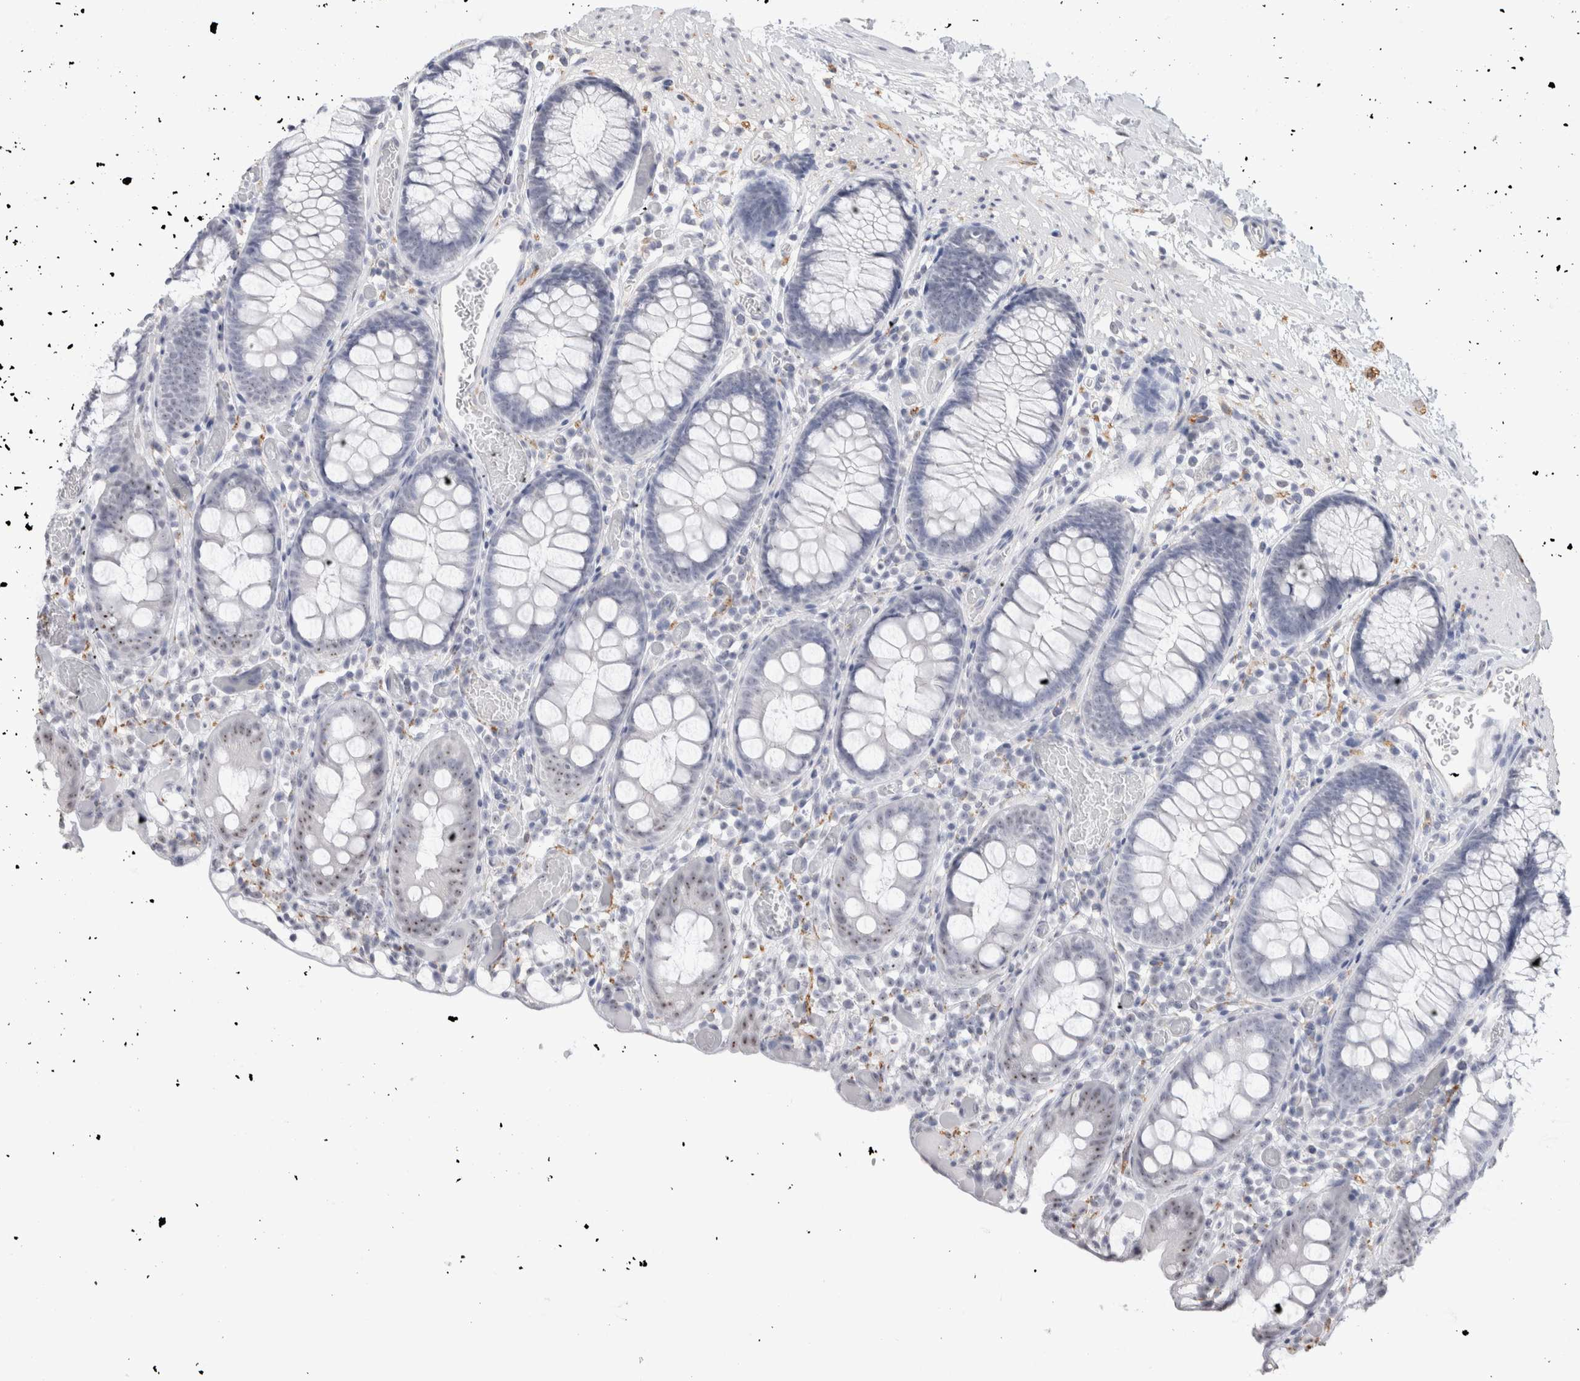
{"staining": {"intensity": "negative", "quantity": "none", "location": "none"}, "tissue": "colon", "cell_type": "Endothelial cells", "image_type": "normal", "snomed": [{"axis": "morphology", "description": "Normal tissue, NOS"}, {"axis": "topography", "description": "Colon"}], "caption": "Histopathology image shows no protein staining in endothelial cells of normal colon.", "gene": "CADM3", "patient": {"sex": "male", "age": 14}}